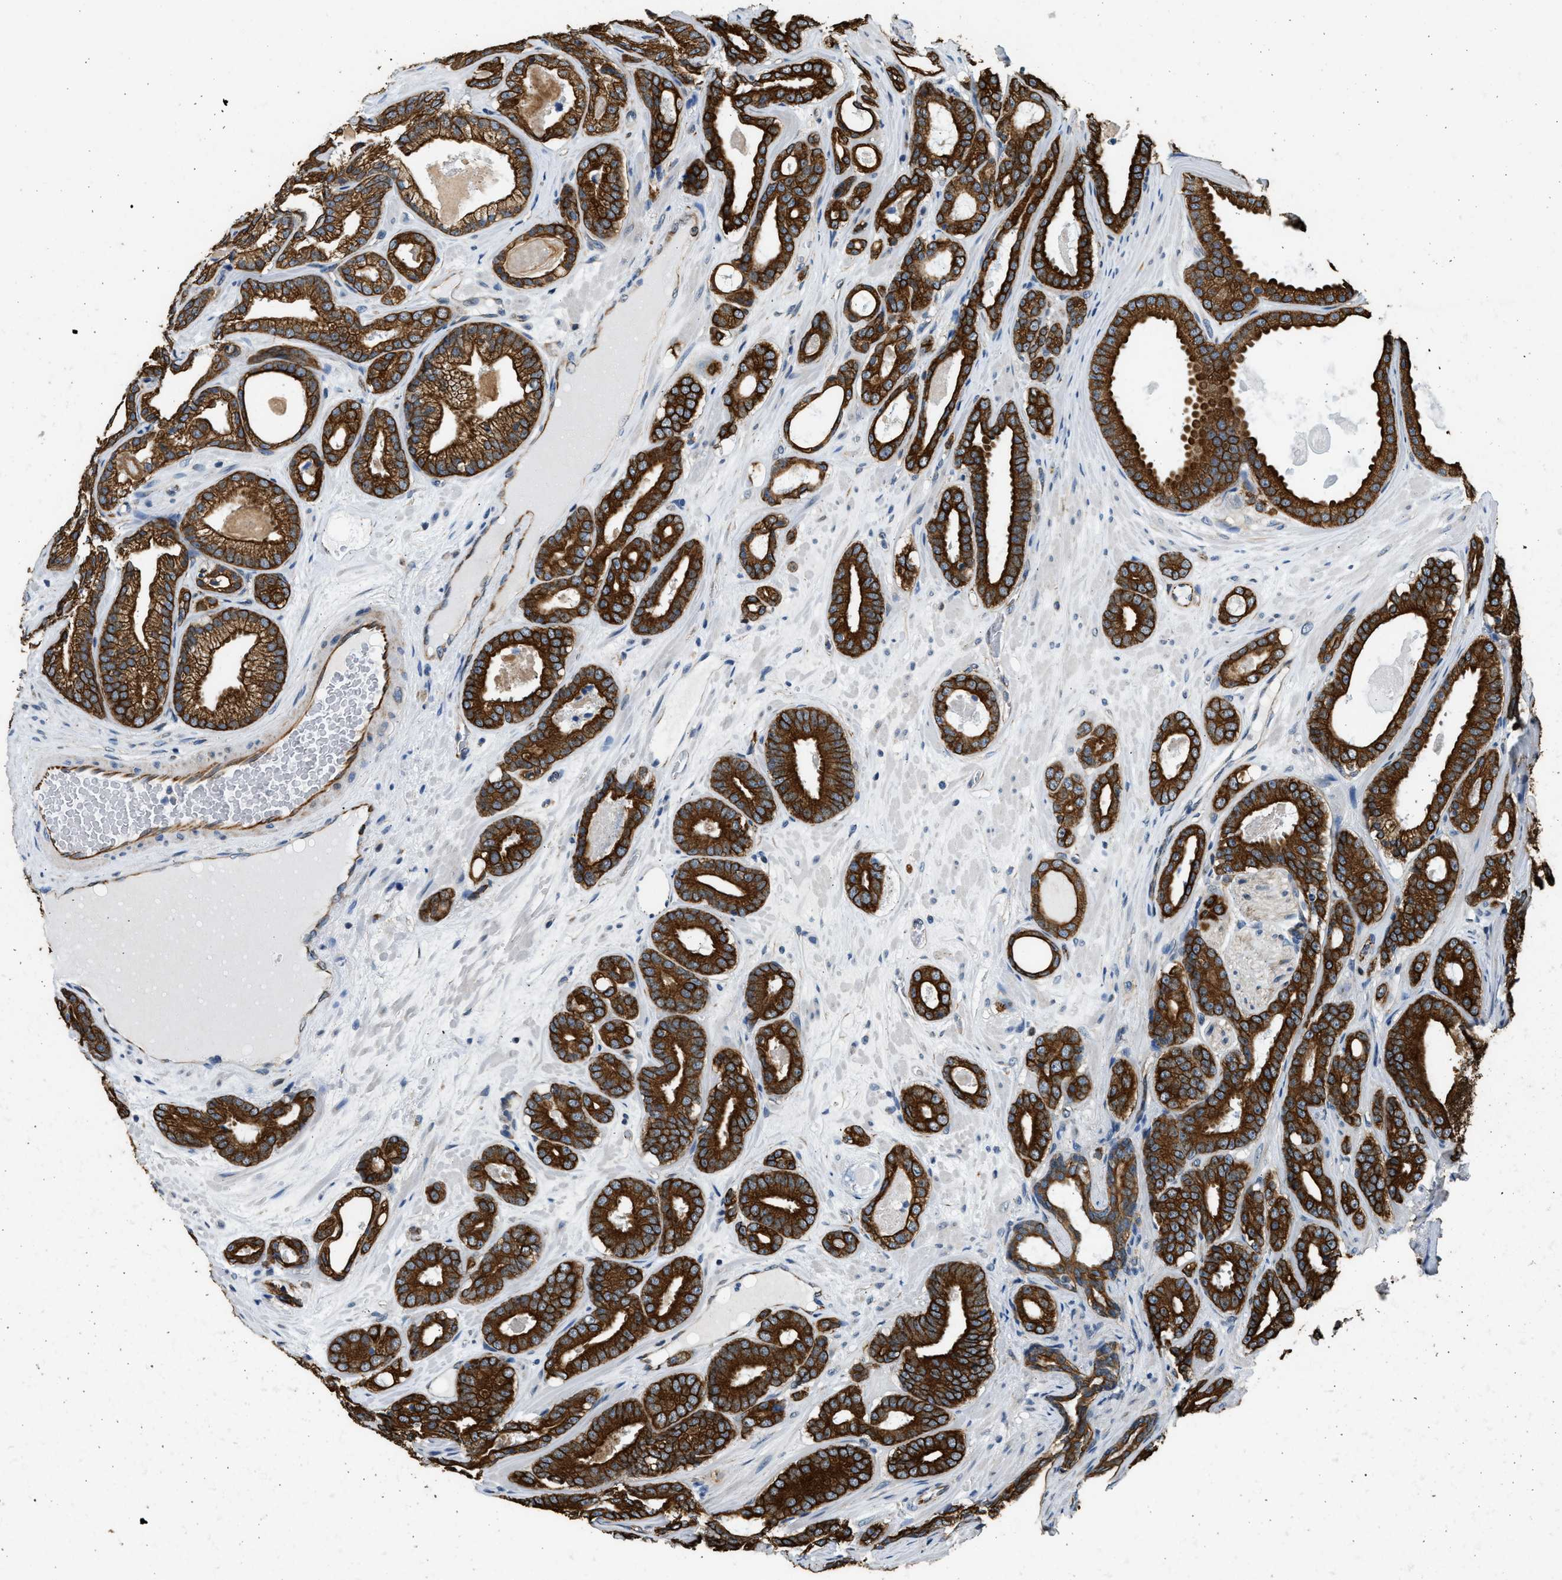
{"staining": {"intensity": "strong", "quantity": ">75%", "location": "cytoplasmic/membranous"}, "tissue": "prostate cancer", "cell_type": "Tumor cells", "image_type": "cancer", "snomed": [{"axis": "morphology", "description": "Adenocarcinoma, High grade"}, {"axis": "topography", "description": "Prostate"}], "caption": "Prostate cancer (high-grade adenocarcinoma) stained for a protein (brown) demonstrates strong cytoplasmic/membranous positive expression in approximately >75% of tumor cells.", "gene": "PCLO", "patient": {"sex": "male", "age": 60}}